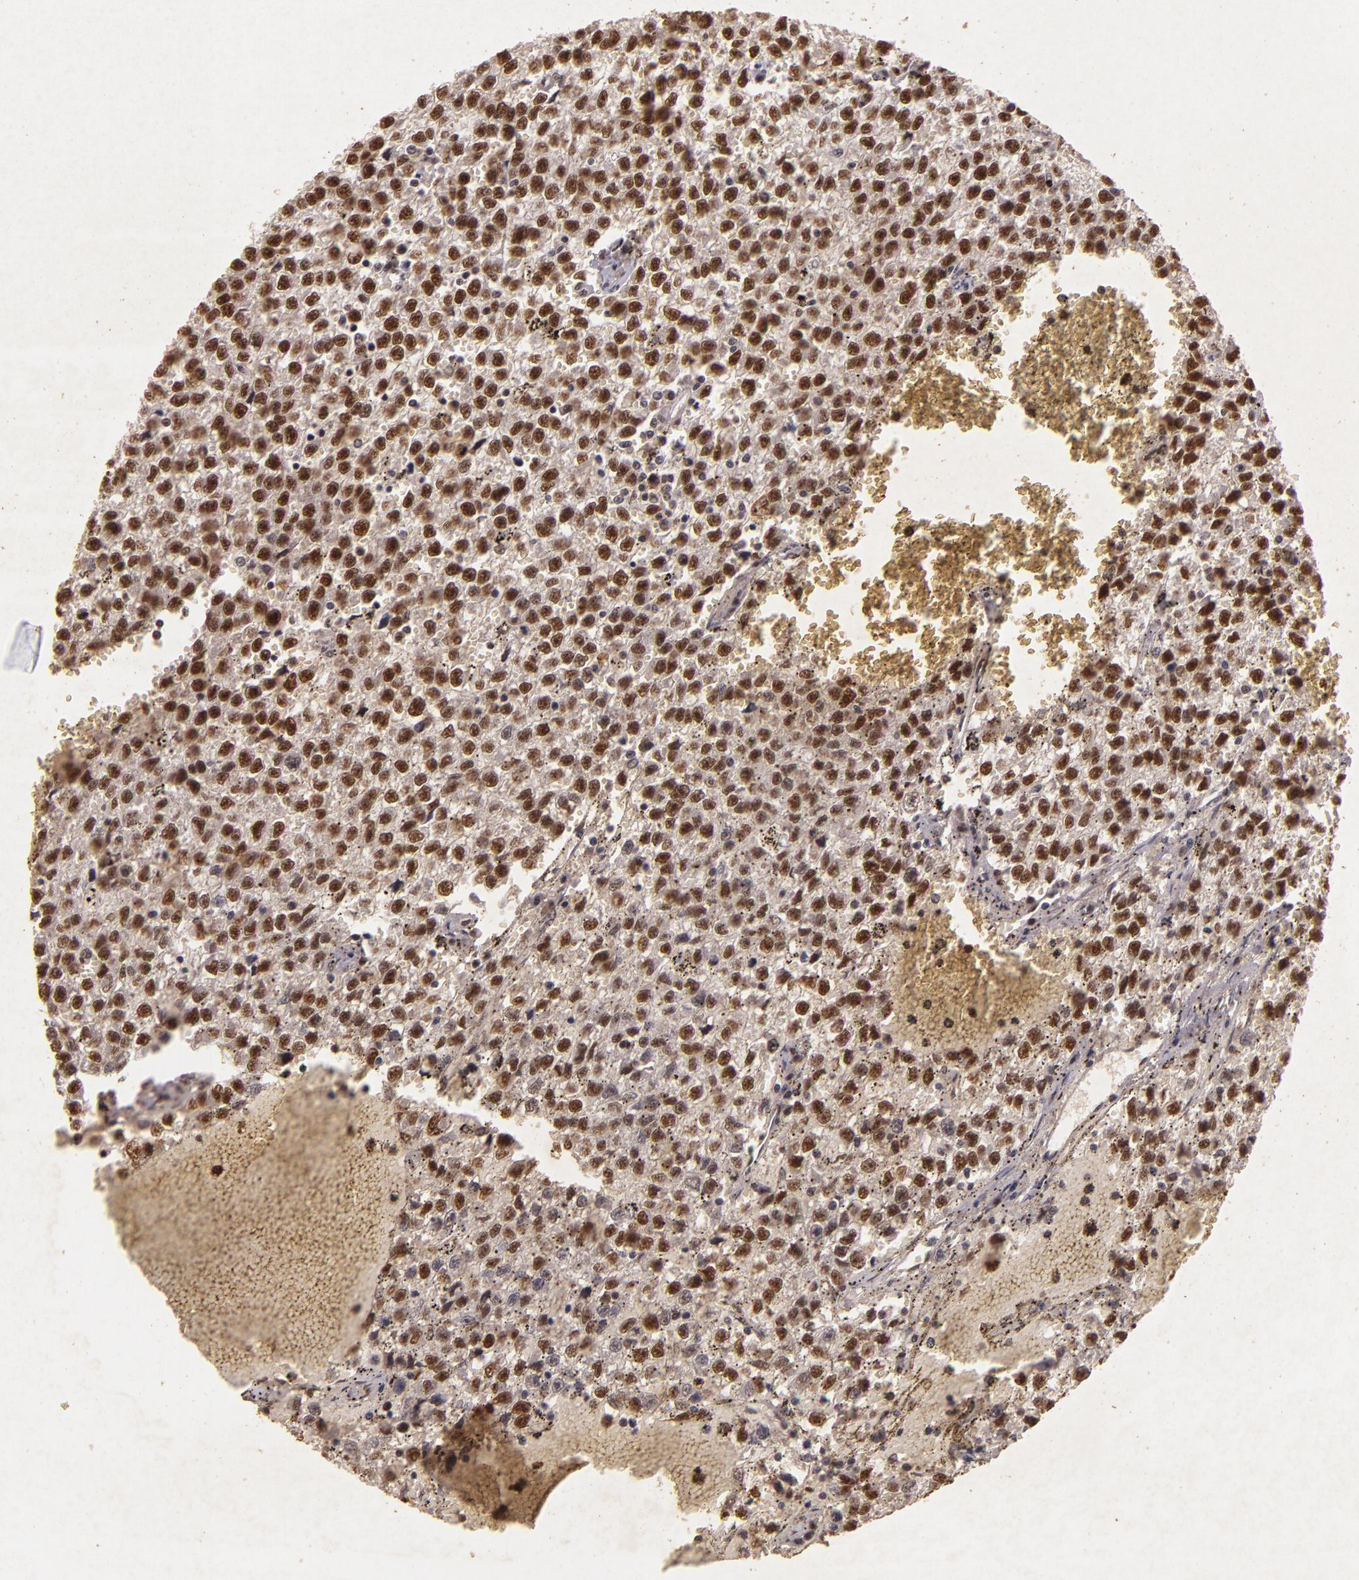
{"staining": {"intensity": "strong", "quantity": ">75%", "location": "nuclear"}, "tissue": "testis cancer", "cell_type": "Tumor cells", "image_type": "cancer", "snomed": [{"axis": "morphology", "description": "Seminoma, NOS"}, {"axis": "topography", "description": "Testis"}], "caption": "There is high levels of strong nuclear expression in tumor cells of testis seminoma, as demonstrated by immunohistochemical staining (brown color).", "gene": "CBX3", "patient": {"sex": "male", "age": 35}}